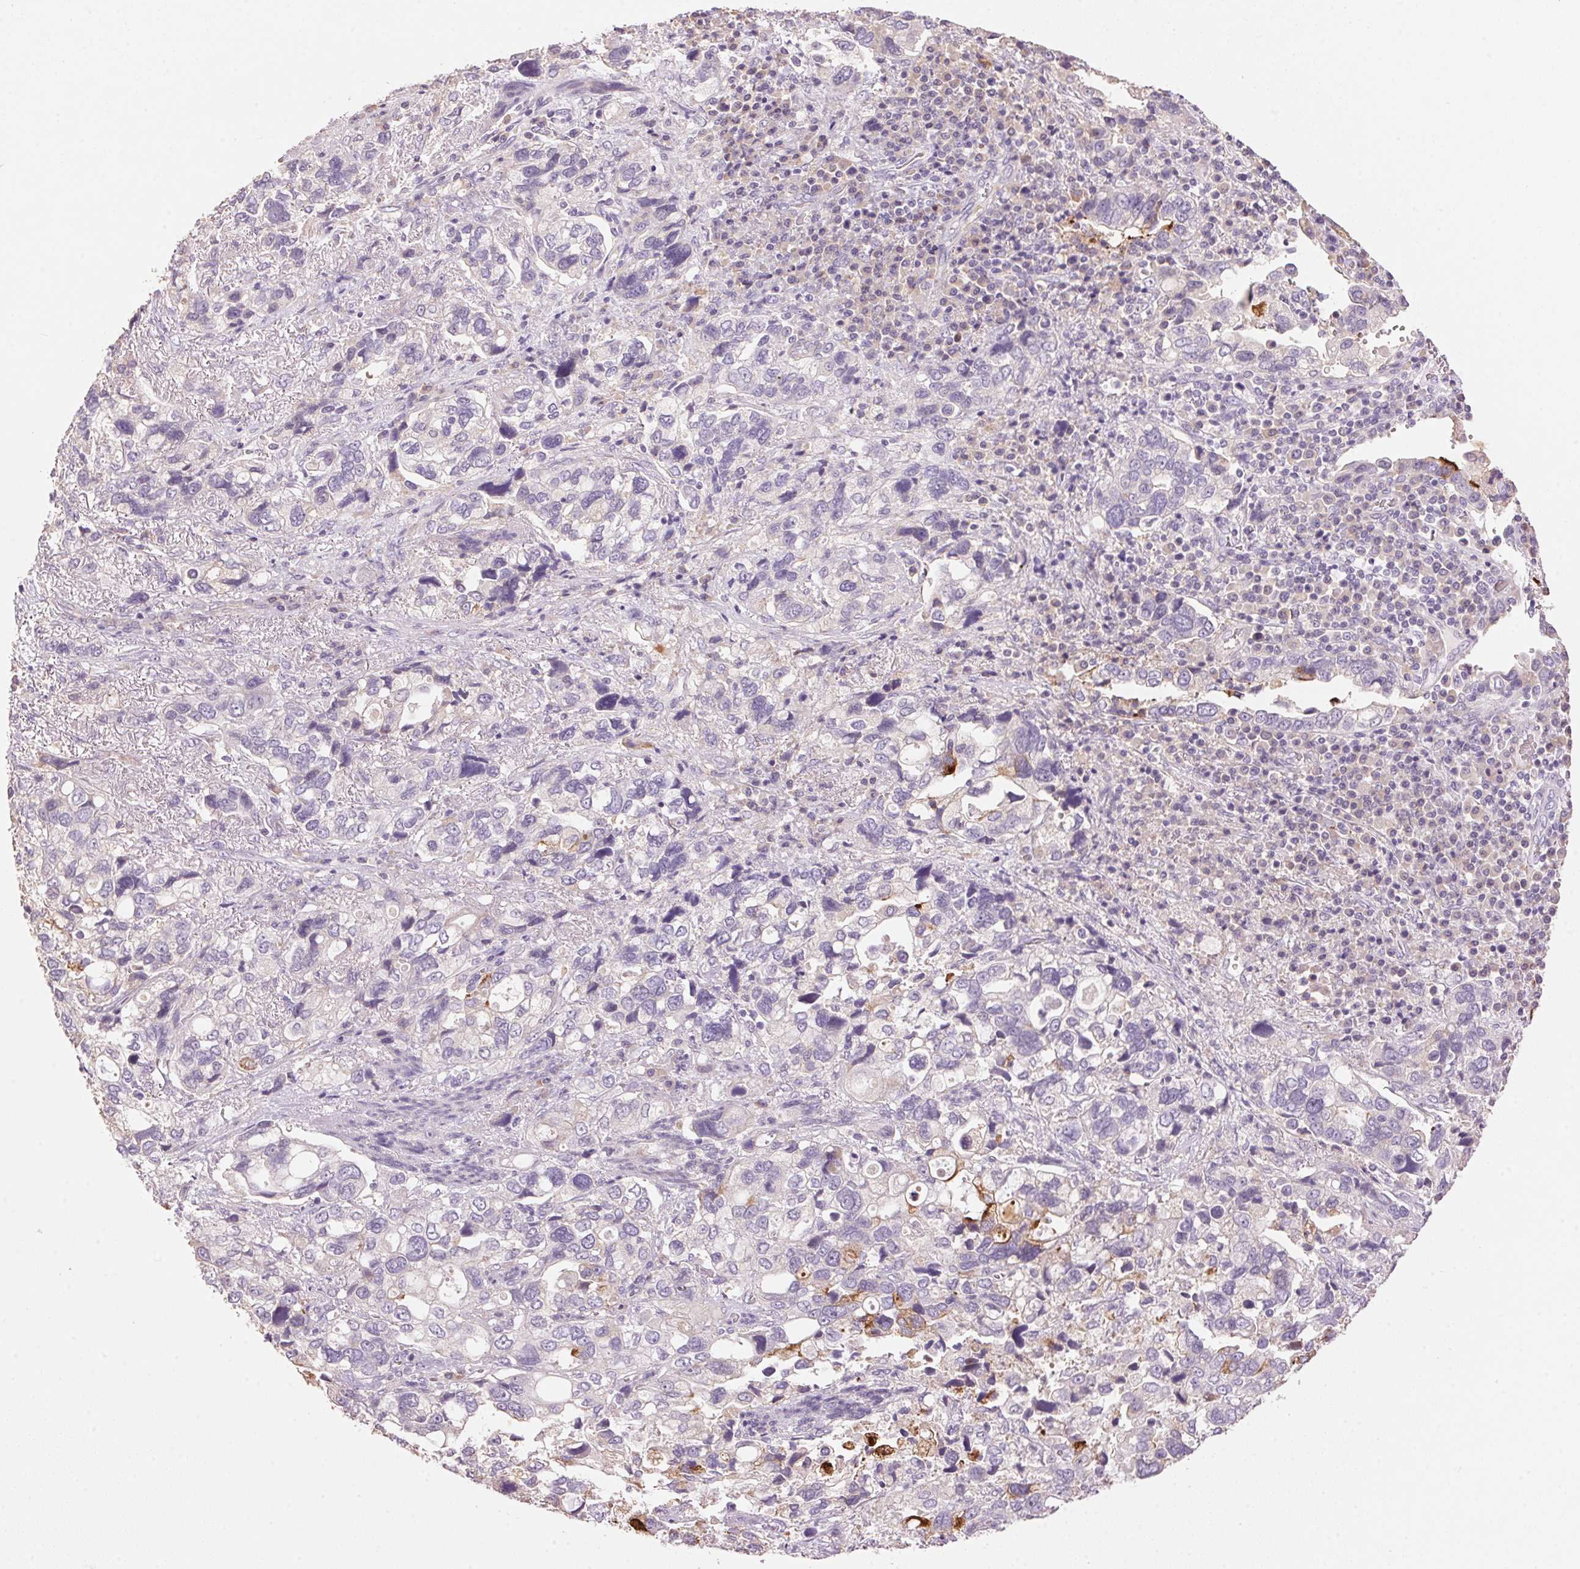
{"staining": {"intensity": "weak", "quantity": "<25%", "location": "cytoplasmic/membranous"}, "tissue": "stomach cancer", "cell_type": "Tumor cells", "image_type": "cancer", "snomed": [{"axis": "morphology", "description": "Adenocarcinoma, NOS"}, {"axis": "topography", "description": "Stomach, upper"}], "caption": "The photomicrograph displays no staining of tumor cells in adenocarcinoma (stomach).", "gene": "LYZL6", "patient": {"sex": "female", "age": 81}}